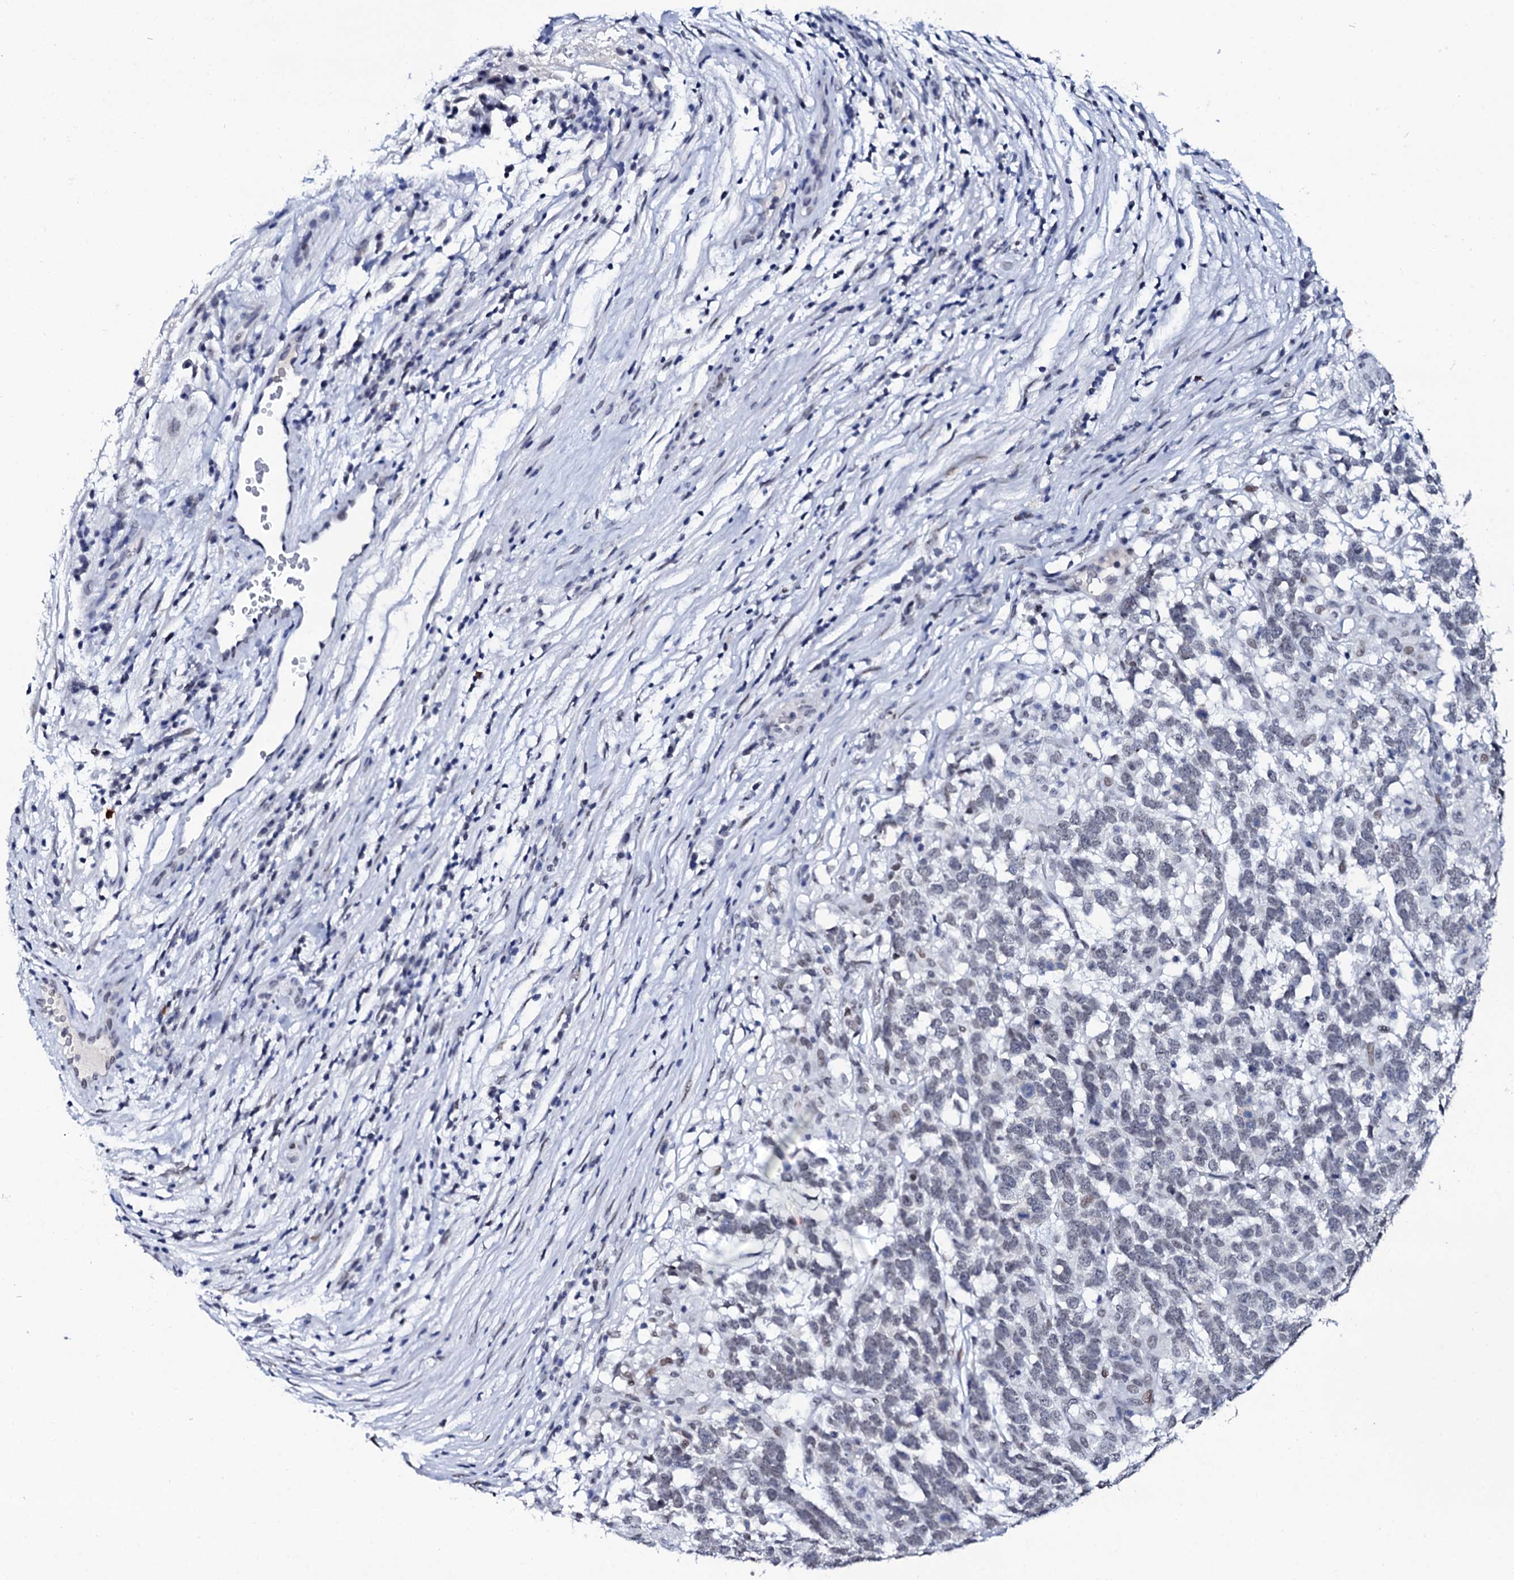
{"staining": {"intensity": "negative", "quantity": "none", "location": "none"}, "tissue": "testis cancer", "cell_type": "Tumor cells", "image_type": "cancer", "snomed": [{"axis": "morphology", "description": "Carcinoma, Embryonal, NOS"}, {"axis": "topography", "description": "Testis"}], "caption": "Histopathology image shows no significant protein positivity in tumor cells of testis embryonal carcinoma.", "gene": "SPATA19", "patient": {"sex": "male", "age": 26}}